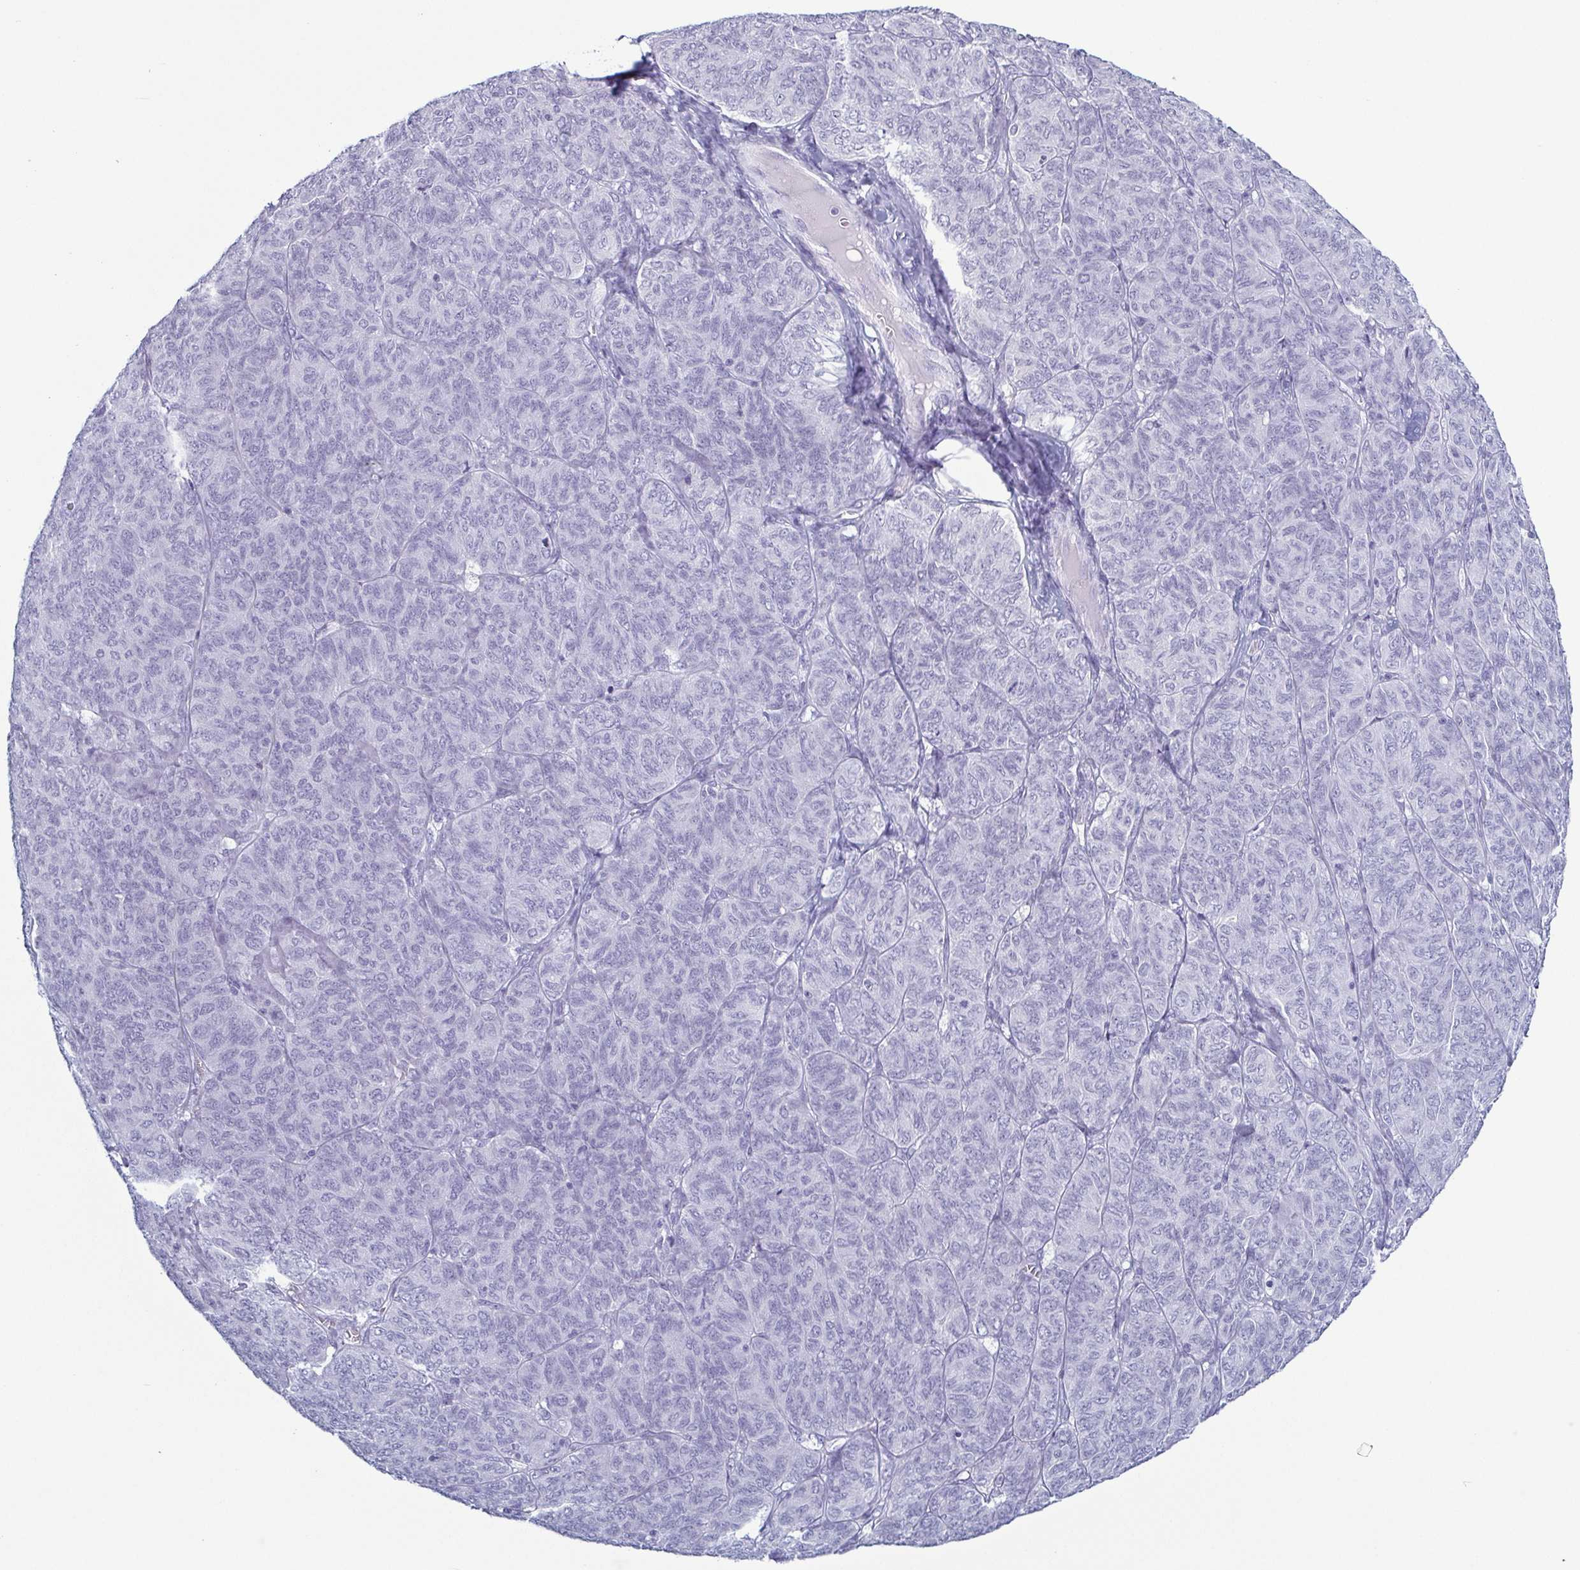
{"staining": {"intensity": "negative", "quantity": "none", "location": "none"}, "tissue": "ovarian cancer", "cell_type": "Tumor cells", "image_type": "cancer", "snomed": [{"axis": "morphology", "description": "Carcinoma, endometroid"}, {"axis": "topography", "description": "Ovary"}], "caption": "DAB (3,3'-diaminobenzidine) immunohistochemical staining of human ovarian endometroid carcinoma shows no significant staining in tumor cells. (Stains: DAB immunohistochemistry with hematoxylin counter stain, Microscopy: brightfield microscopy at high magnification).", "gene": "KRT10", "patient": {"sex": "female", "age": 80}}